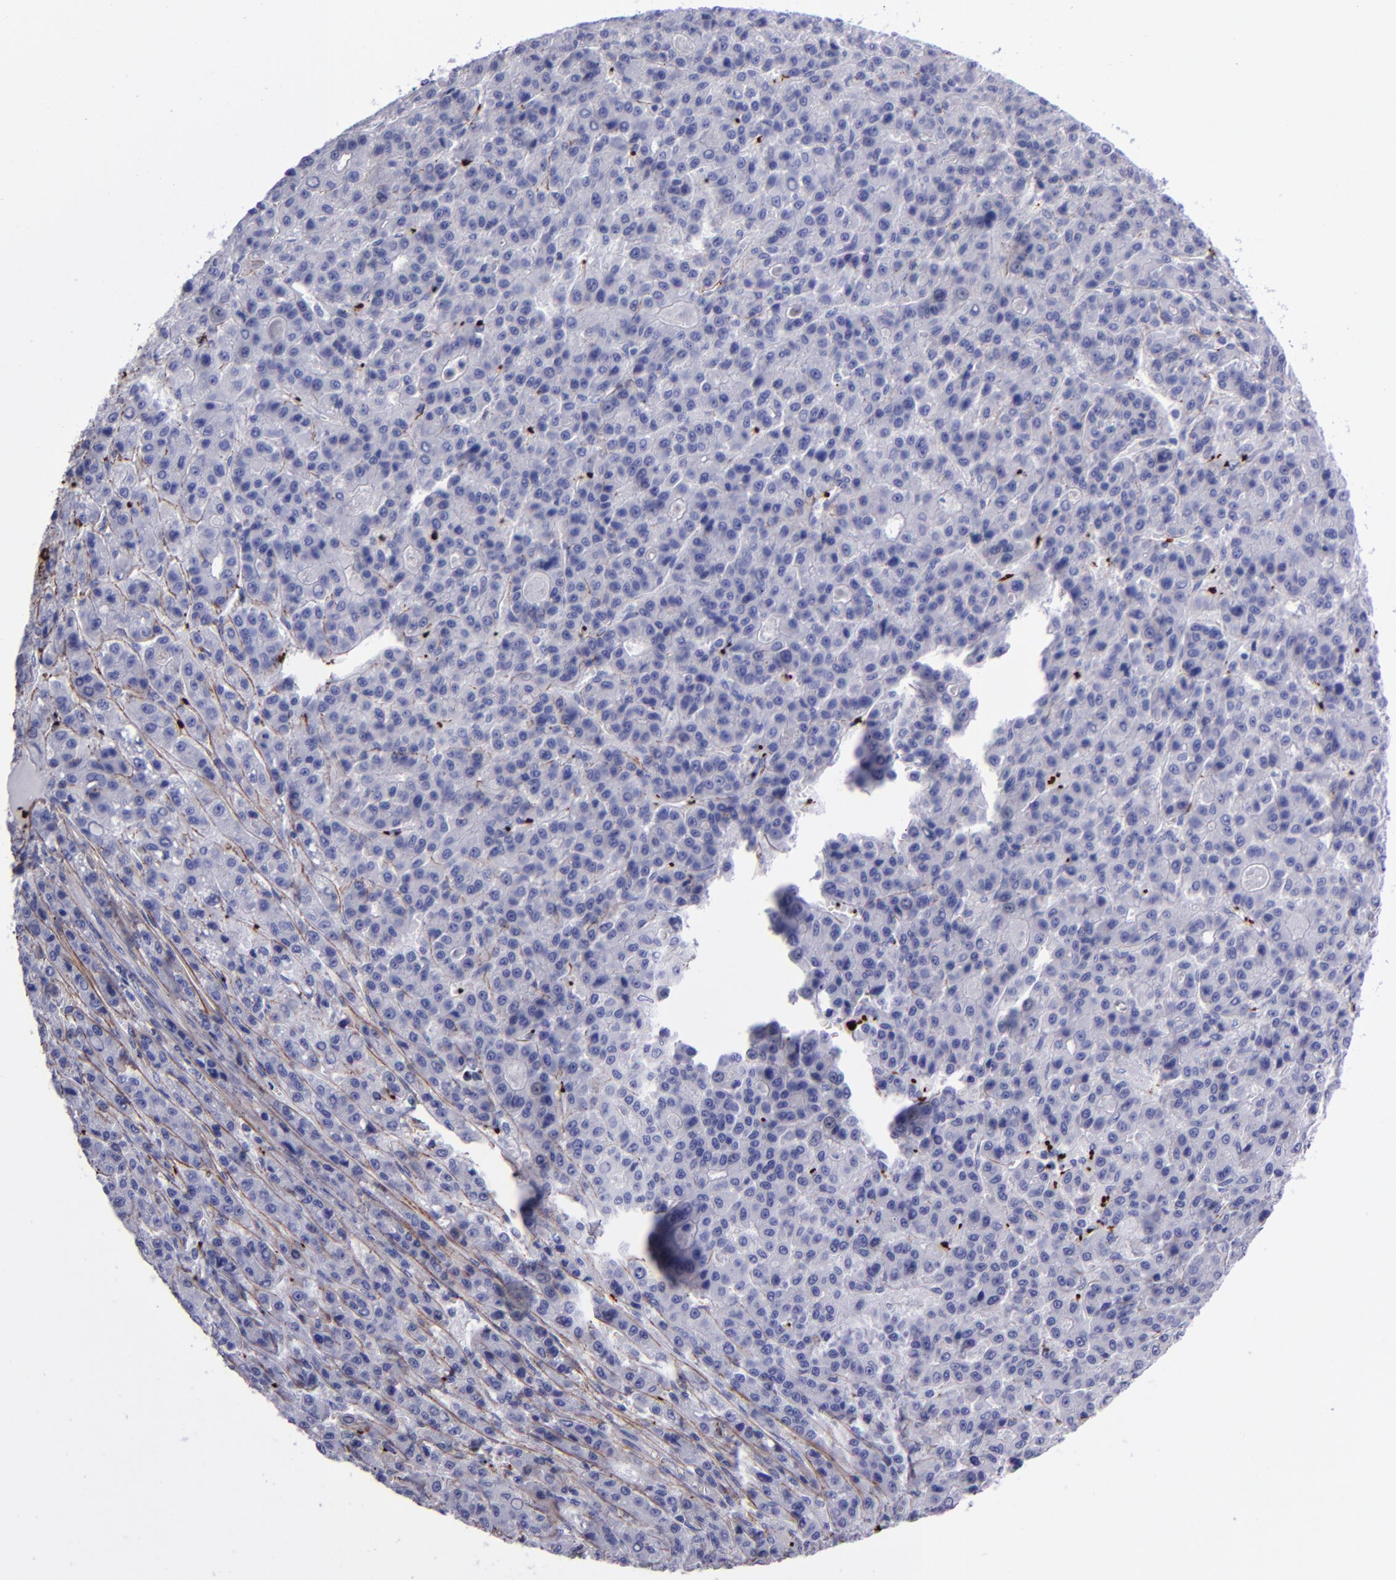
{"staining": {"intensity": "negative", "quantity": "none", "location": "none"}, "tissue": "liver cancer", "cell_type": "Tumor cells", "image_type": "cancer", "snomed": [{"axis": "morphology", "description": "Carcinoma, Hepatocellular, NOS"}, {"axis": "topography", "description": "Liver"}], "caption": "Micrograph shows no protein expression in tumor cells of hepatocellular carcinoma (liver) tissue. The staining is performed using DAB (3,3'-diaminobenzidine) brown chromogen with nuclei counter-stained in using hematoxylin.", "gene": "EFCAB13", "patient": {"sex": "male", "age": 70}}